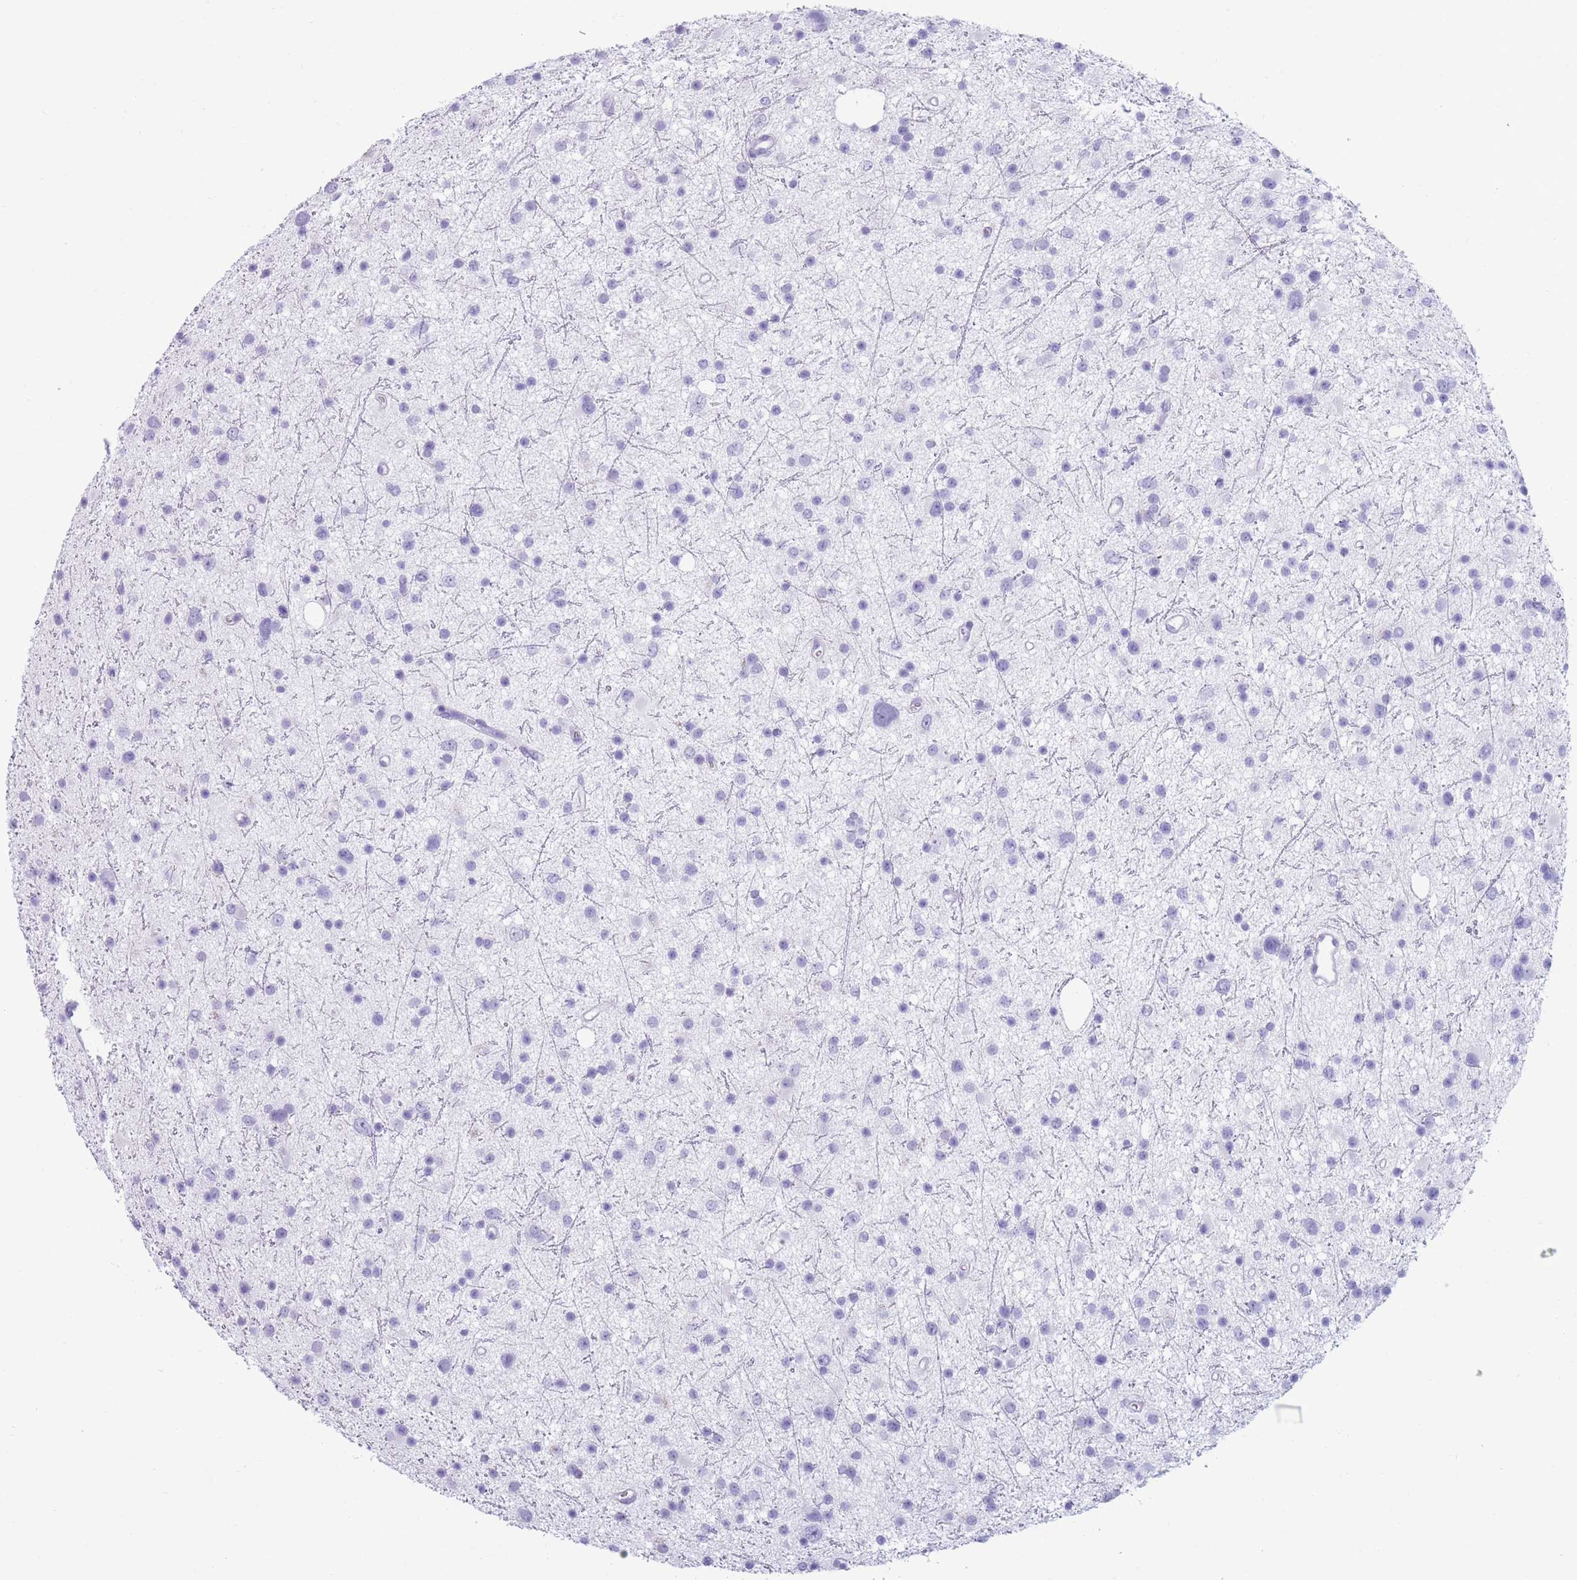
{"staining": {"intensity": "negative", "quantity": "none", "location": "none"}, "tissue": "glioma", "cell_type": "Tumor cells", "image_type": "cancer", "snomed": [{"axis": "morphology", "description": "Glioma, malignant, Low grade"}, {"axis": "topography", "description": "Cerebral cortex"}], "caption": "Tumor cells show no significant staining in malignant low-grade glioma.", "gene": "COL27A1", "patient": {"sex": "female", "age": 39}}